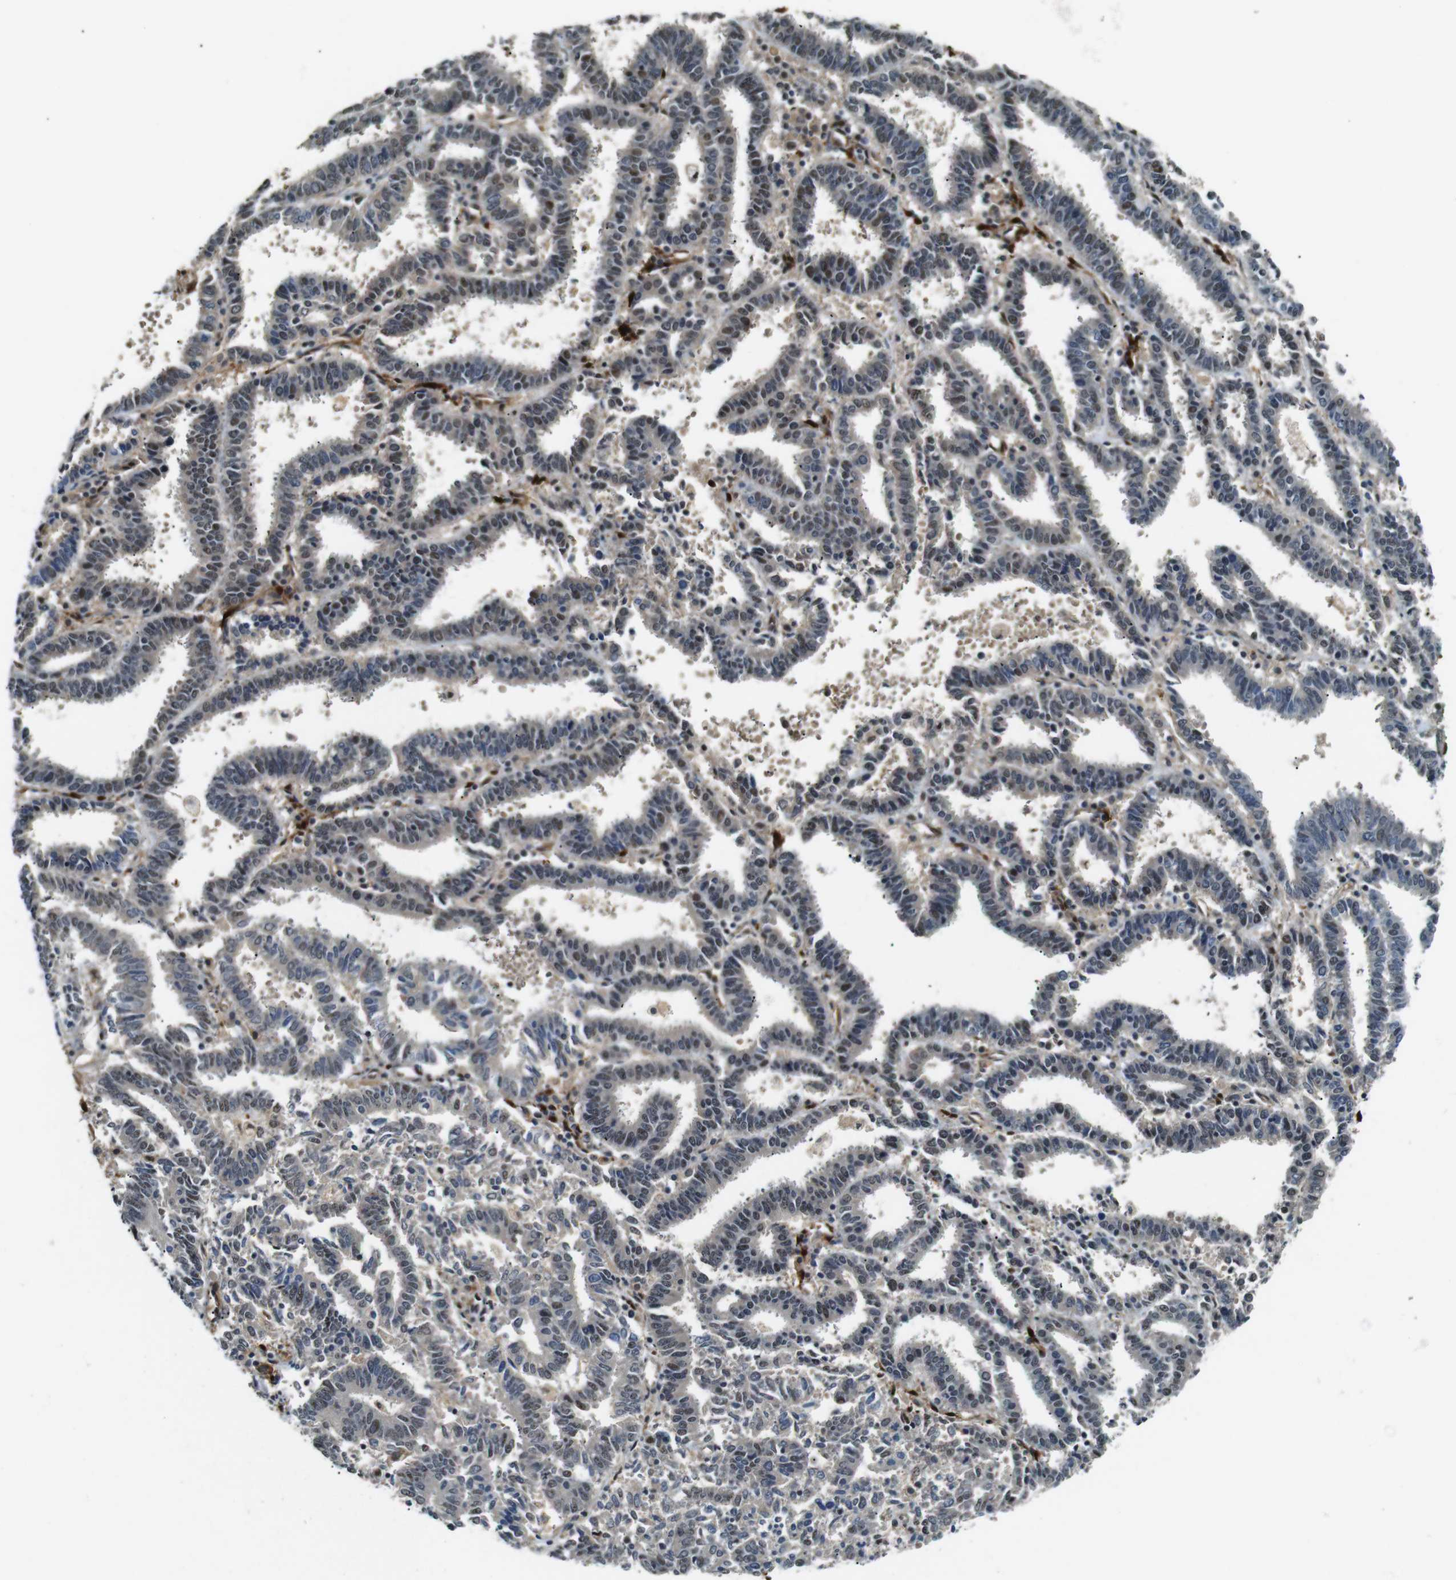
{"staining": {"intensity": "weak", "quantity": "25%-75%", "location": "cytoplasmic/membranous,nuclear"}, "tissue": "endometrial cancer", "cell_type": "Tumor cells", "image_type": "cancer", "snomed": [{"axis": "morphology", "description": "Adenocarcinoma, NOS"}, {"axis": "topography", "description": "Uterus"}], "caption": "Tumor cells display low levels of weak cytoplasmic/membranous and nuclear expression in about 25%-75% of cells in human endometrial cancer.", "gene": "LXN", "patient": {"sex": "female", "age": 83}}